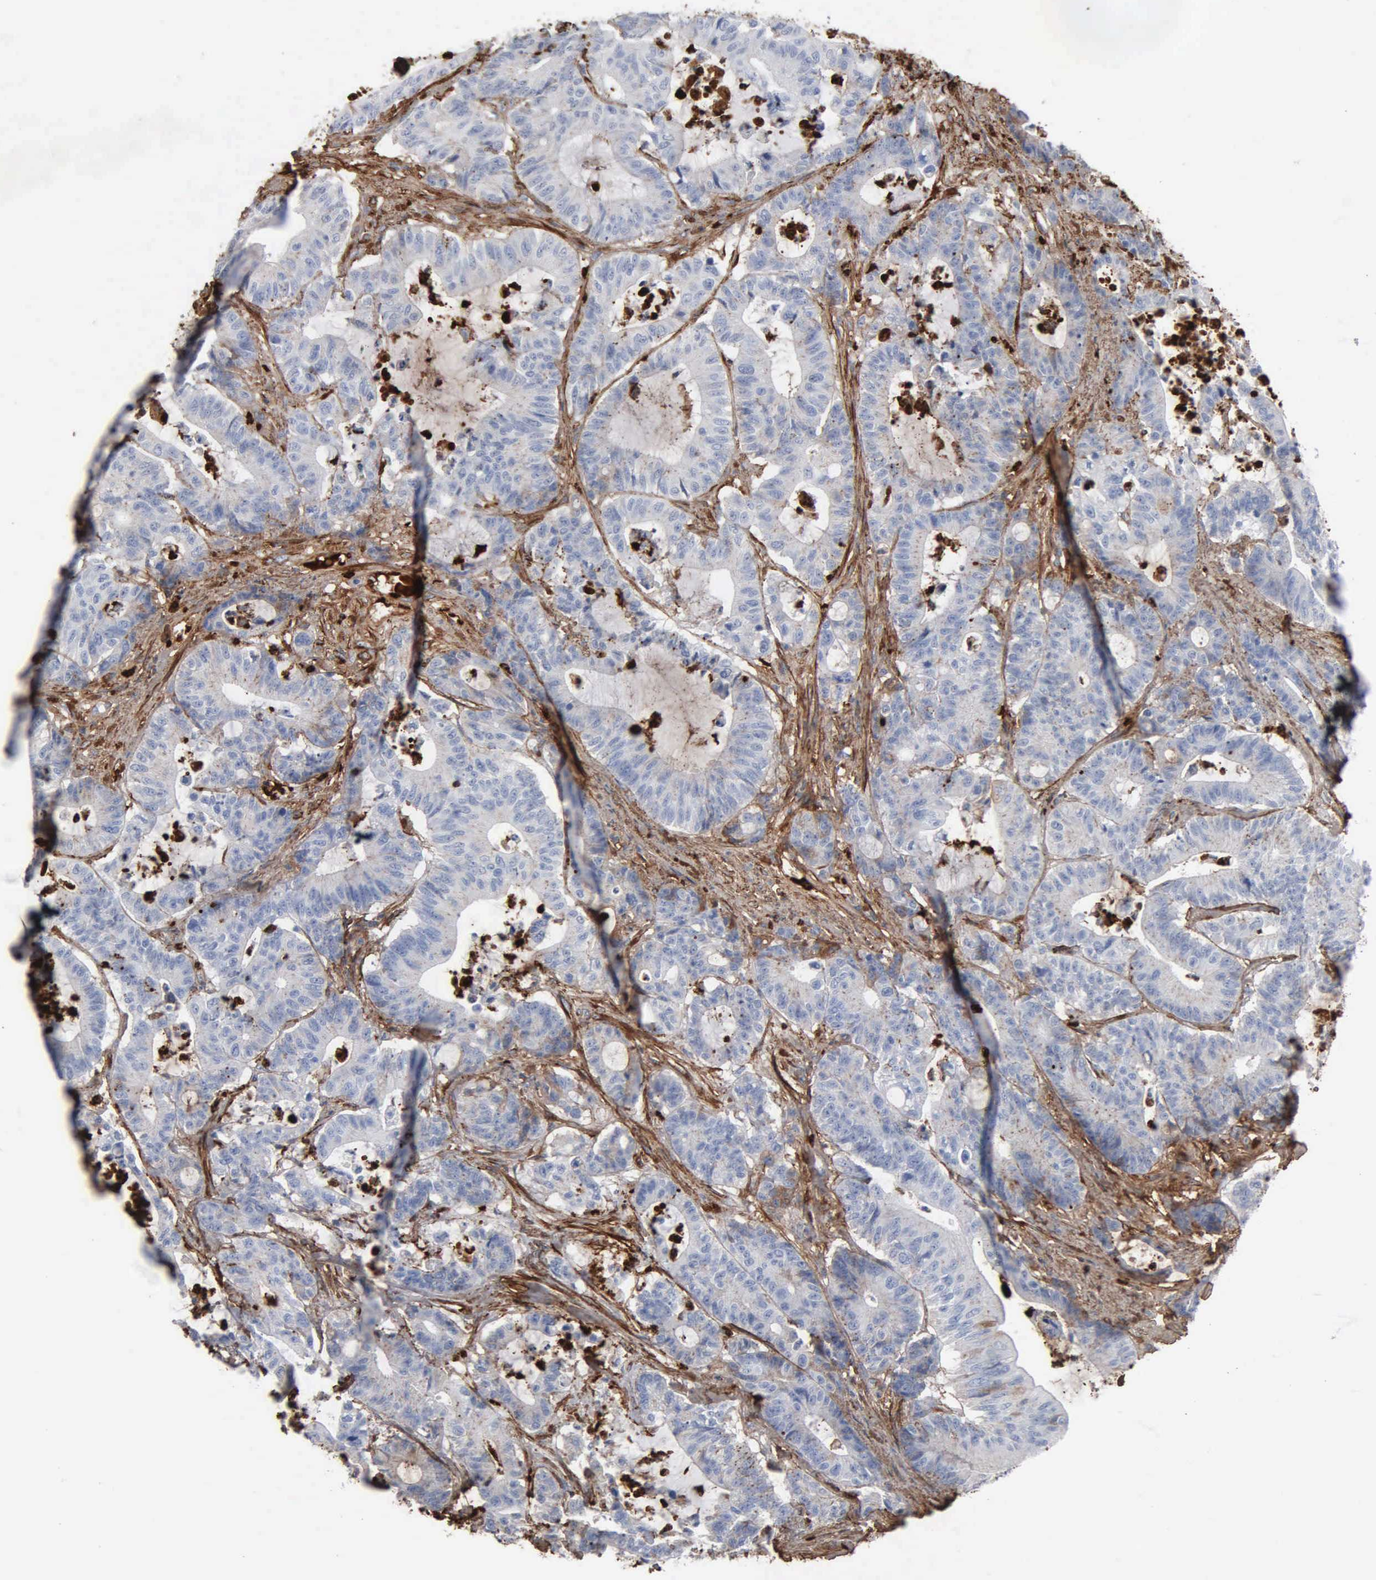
{"staining": {"intensity": "weak", "quantity": "<25%", "location": "cytoplasmic/membranous"}, "tissue": "colorectal cancer", "cell_type": "Tumor cells", "image_type": "cancer", "snomed": [{"axis": "morphology", "description": "Adenocarcinoma, NOS"}, {"axis": "topography", "description": "Colon"}], "caption": "Adenocarcinoma (colorectal) stained for a protein using IHC shows no staining tumor cells.", "gene": "FN1", "patient": {"sex": "female", "age": 84}}